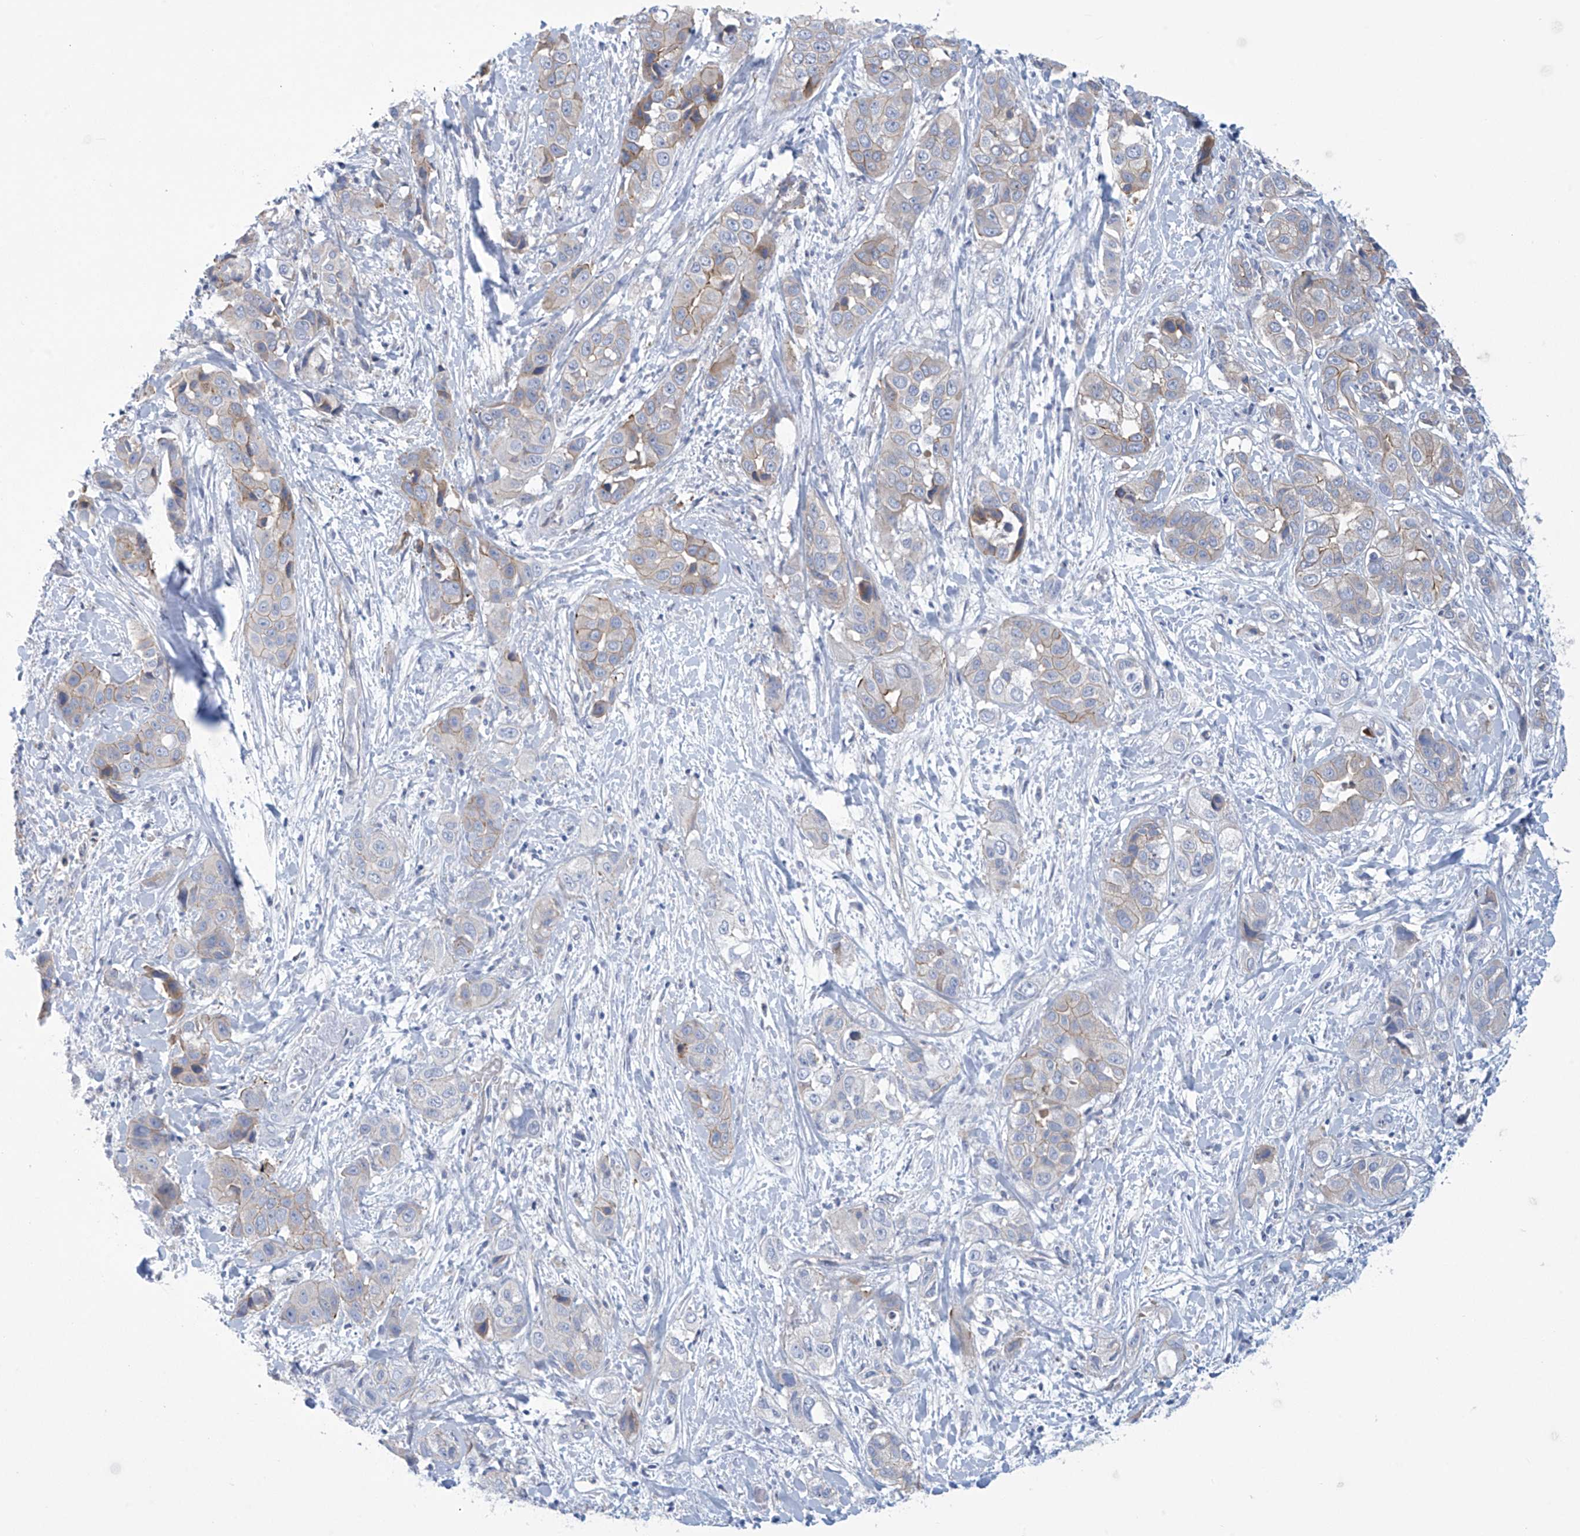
{"staining": {"intensity": "weak", "quantity": "<25%", "location": "cytoplasmic/membranous"}, "tissue": "liver cancer", "cell_type": "Tumor cells", "image_type": "cancer", "snomed": [{"axis": "morphology", "description": "Cholangiocarcinoma"}, {"axis": "topography", "description": "Liver"}], "caption": "IHC of human cholangiocarcinoma (liver) demonstrates no positivity in tumor cells.", "gene": "ABHD13", "patient": {"sex": "female", "age": 52}}